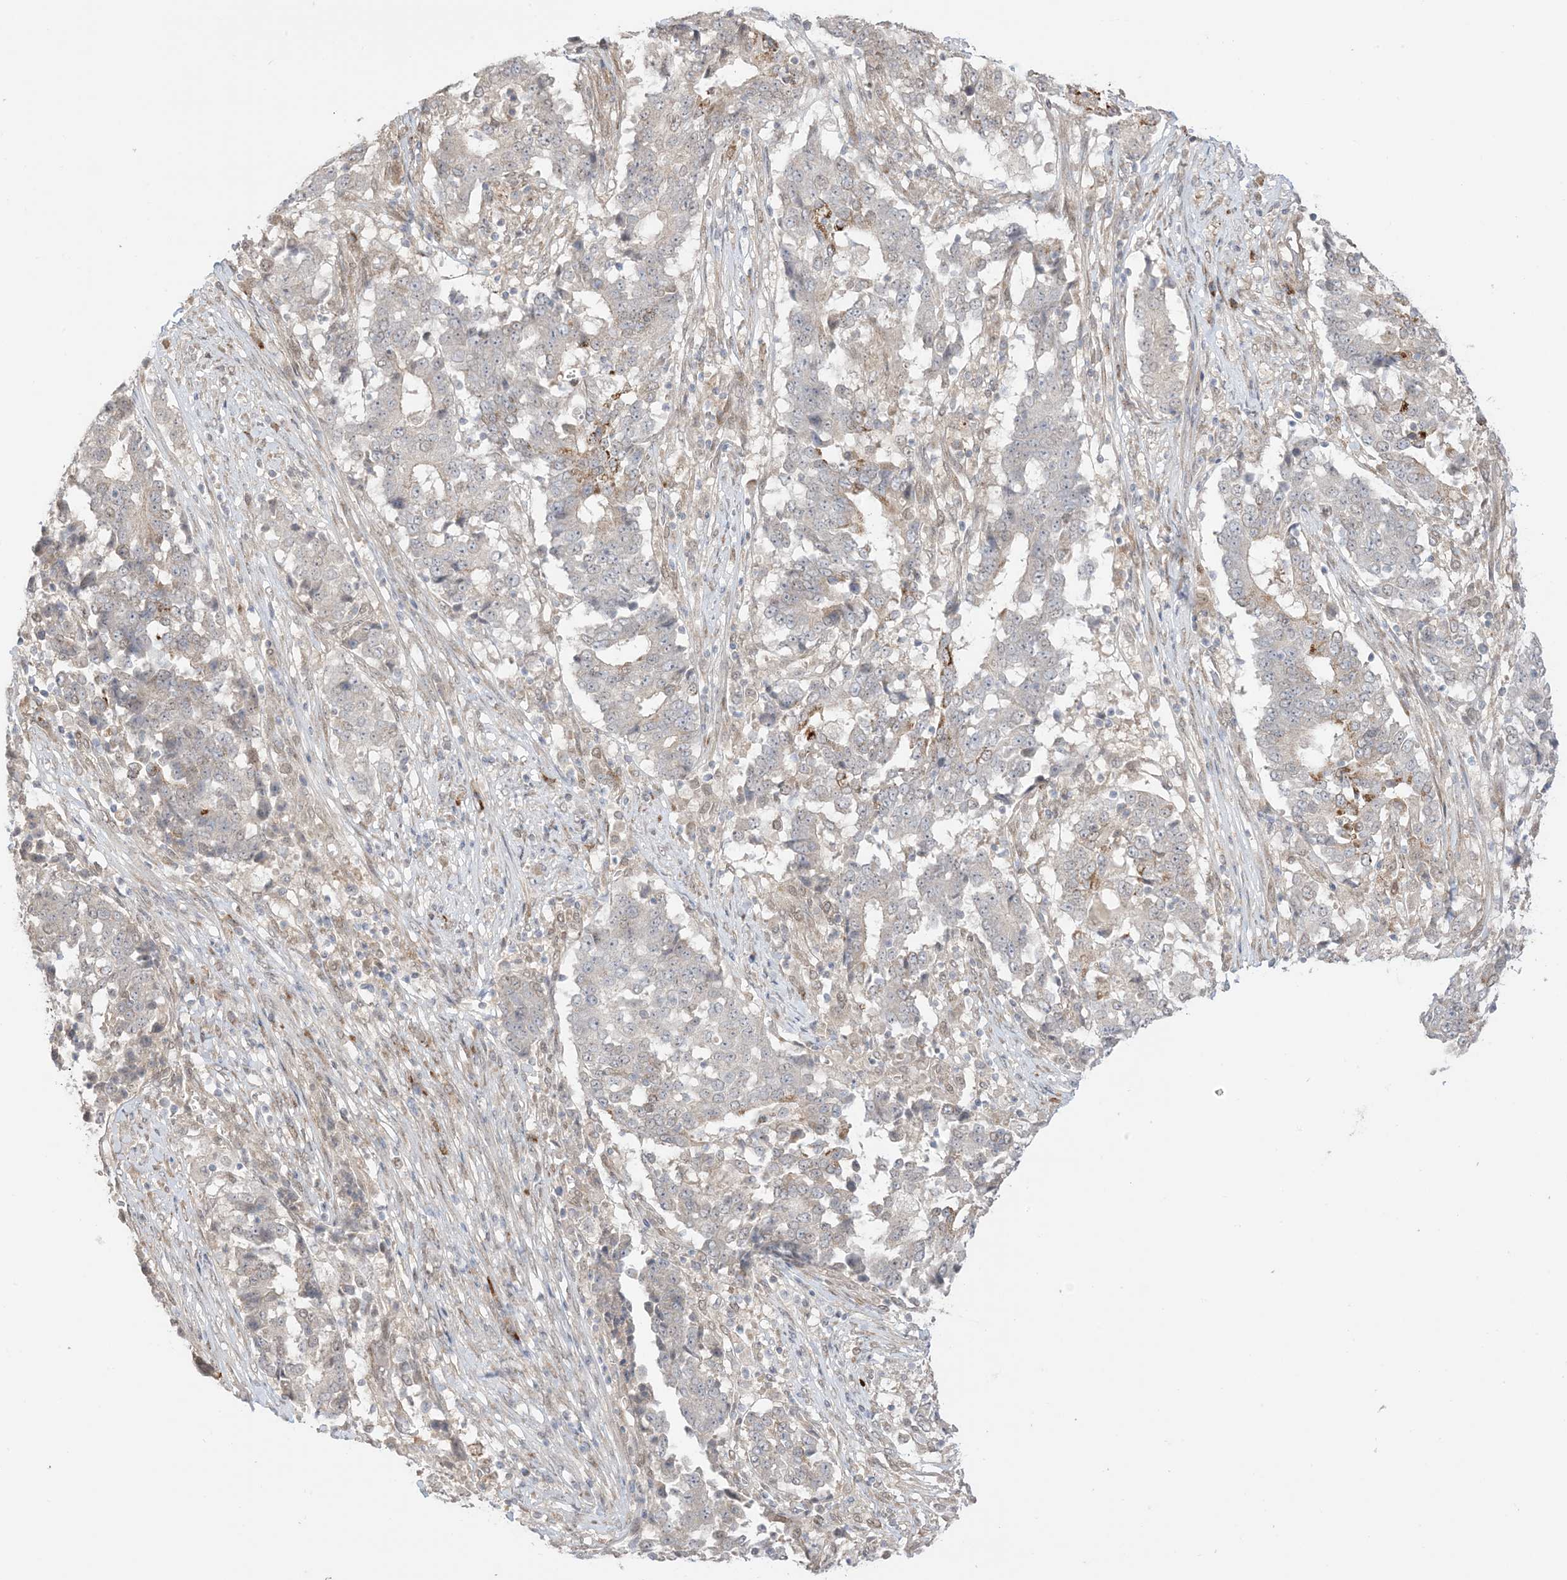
{"staining": {"intensity": "weak", "quantity": "<25%", "location": "nuclear"}, "tissue": "stomach cancer", "cell_type": "Tumor cells", "image_type": "cancer", "snomed": [{"axis": "morphology", "description": "Adenocarcinoma, NOS"}, {"axis": "topography", "description": "Stomach"}], "caption": "Immunohistochemical staining of stomach adenocarcinoma shows no significant positivity in tumor cells.", "gene": "UBE2E2", "patient": {"sex": "male", "age": 59}}